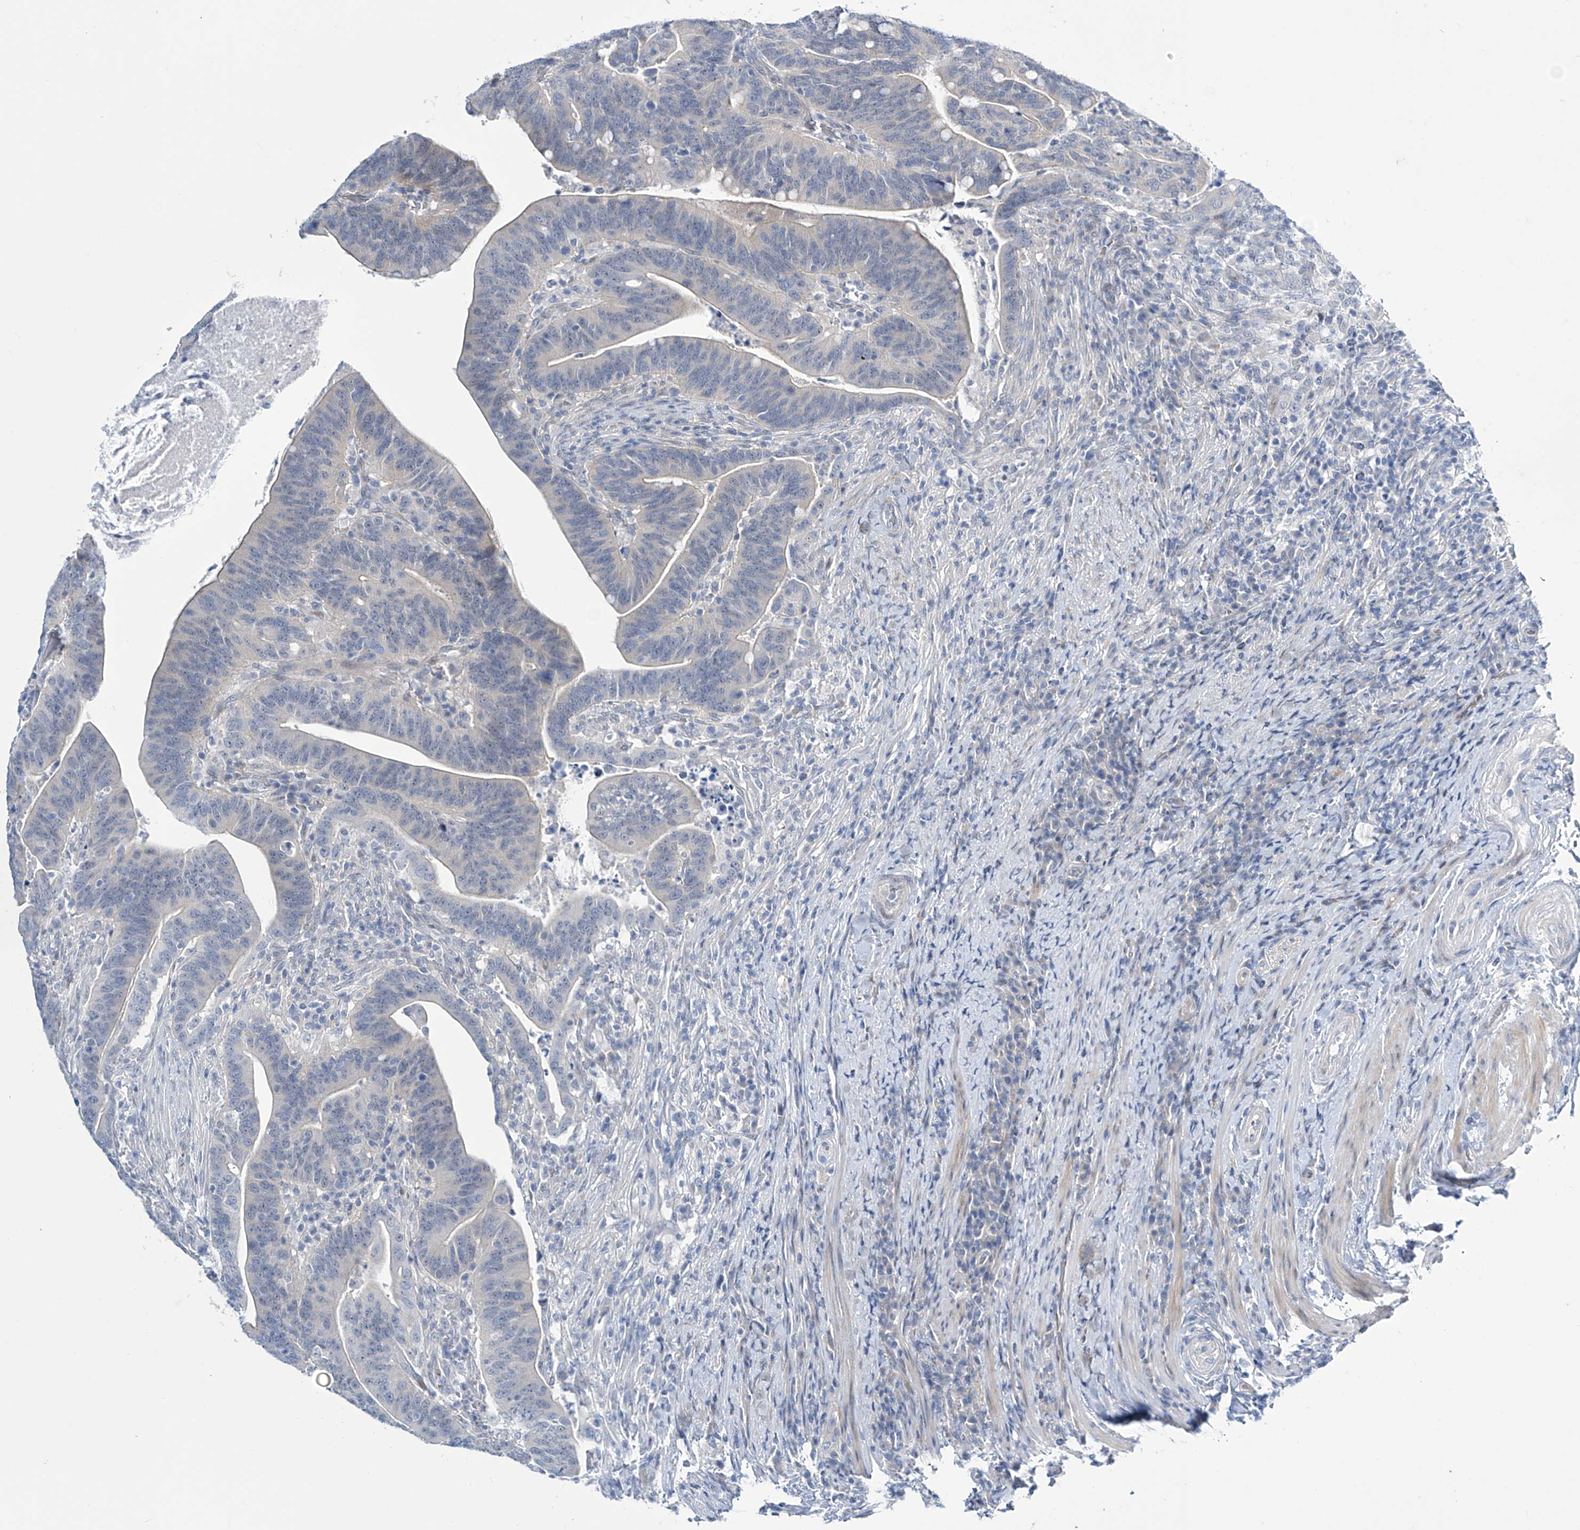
{"staining": {"intensity": "negative", "quantity": "none", "location": "none"}, "tissue": "colorectal cancer", "cell_type": "Tumor cells", "image_type": "cancer", "snomed": [{"axis": "morphology", "description": "Adenocarcinoma, NOS"}, {"axis": "topography", "description": "Colon"}], "caption": "Tumor cells are negative for protein expression in human colorectal cancer.", "gene": "TRIM60", "patient": {"sex": "female", "age": 66}}